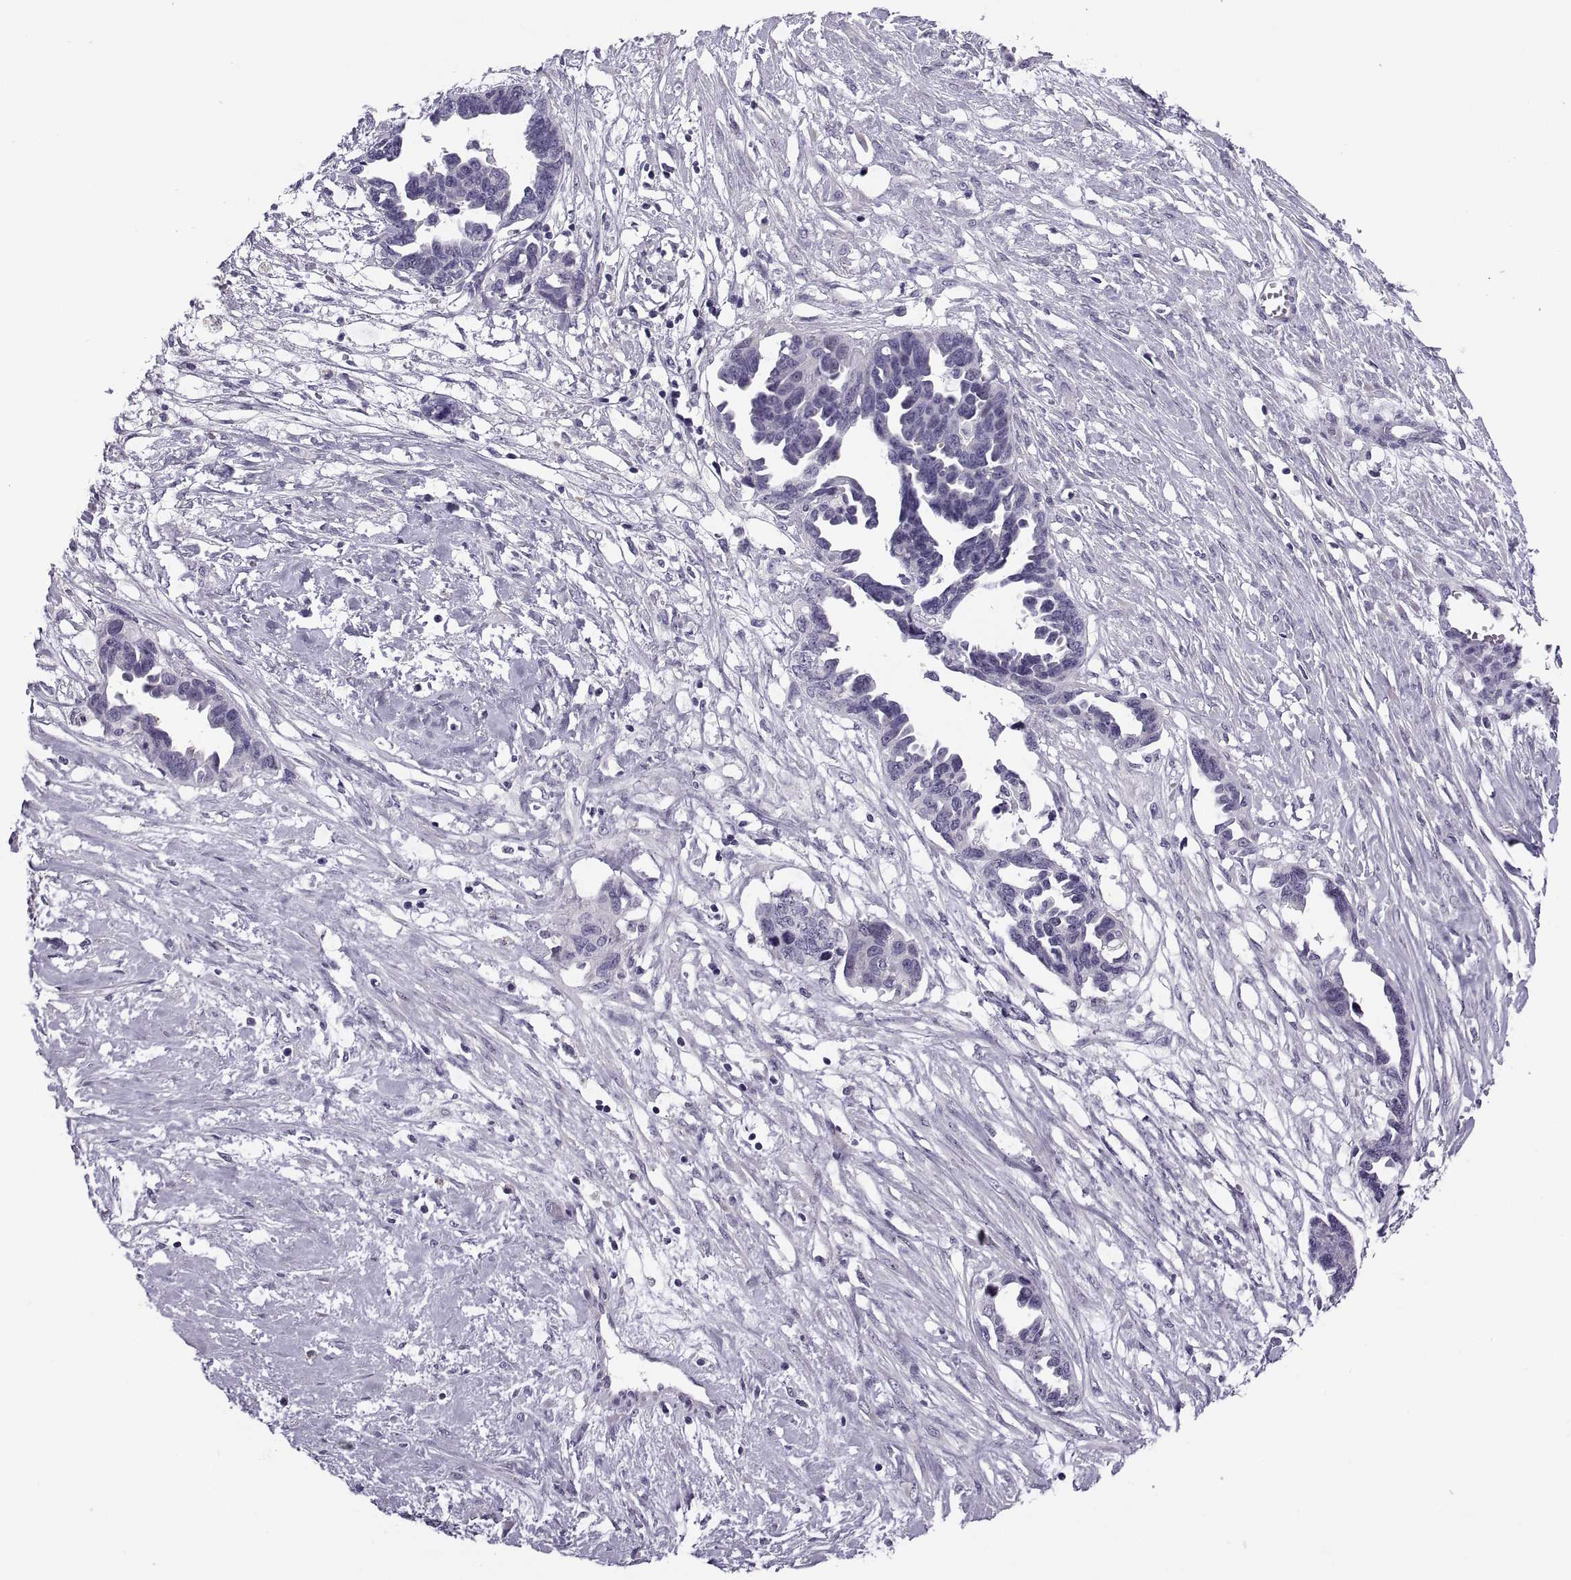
{"staining": {"intensity": "negative", "quantity": "none", "location": "none"}, "tissue": "ovarian cancer", "cell_type": "Tumor cells", "image_type": "cancer", "snomed": [{"axis": "morphology", "description": "Cystadenocarcinoma, serous, NOS"}, {"axis": "topography", "description": "Ovary"}], "caption": "Immunohistochemistry of human ovarian serous cystadenocarcinoma shows no staining in tumor cells.", "gene": "MAGEB1", "patient": {"sex": "female", "age": 69}}